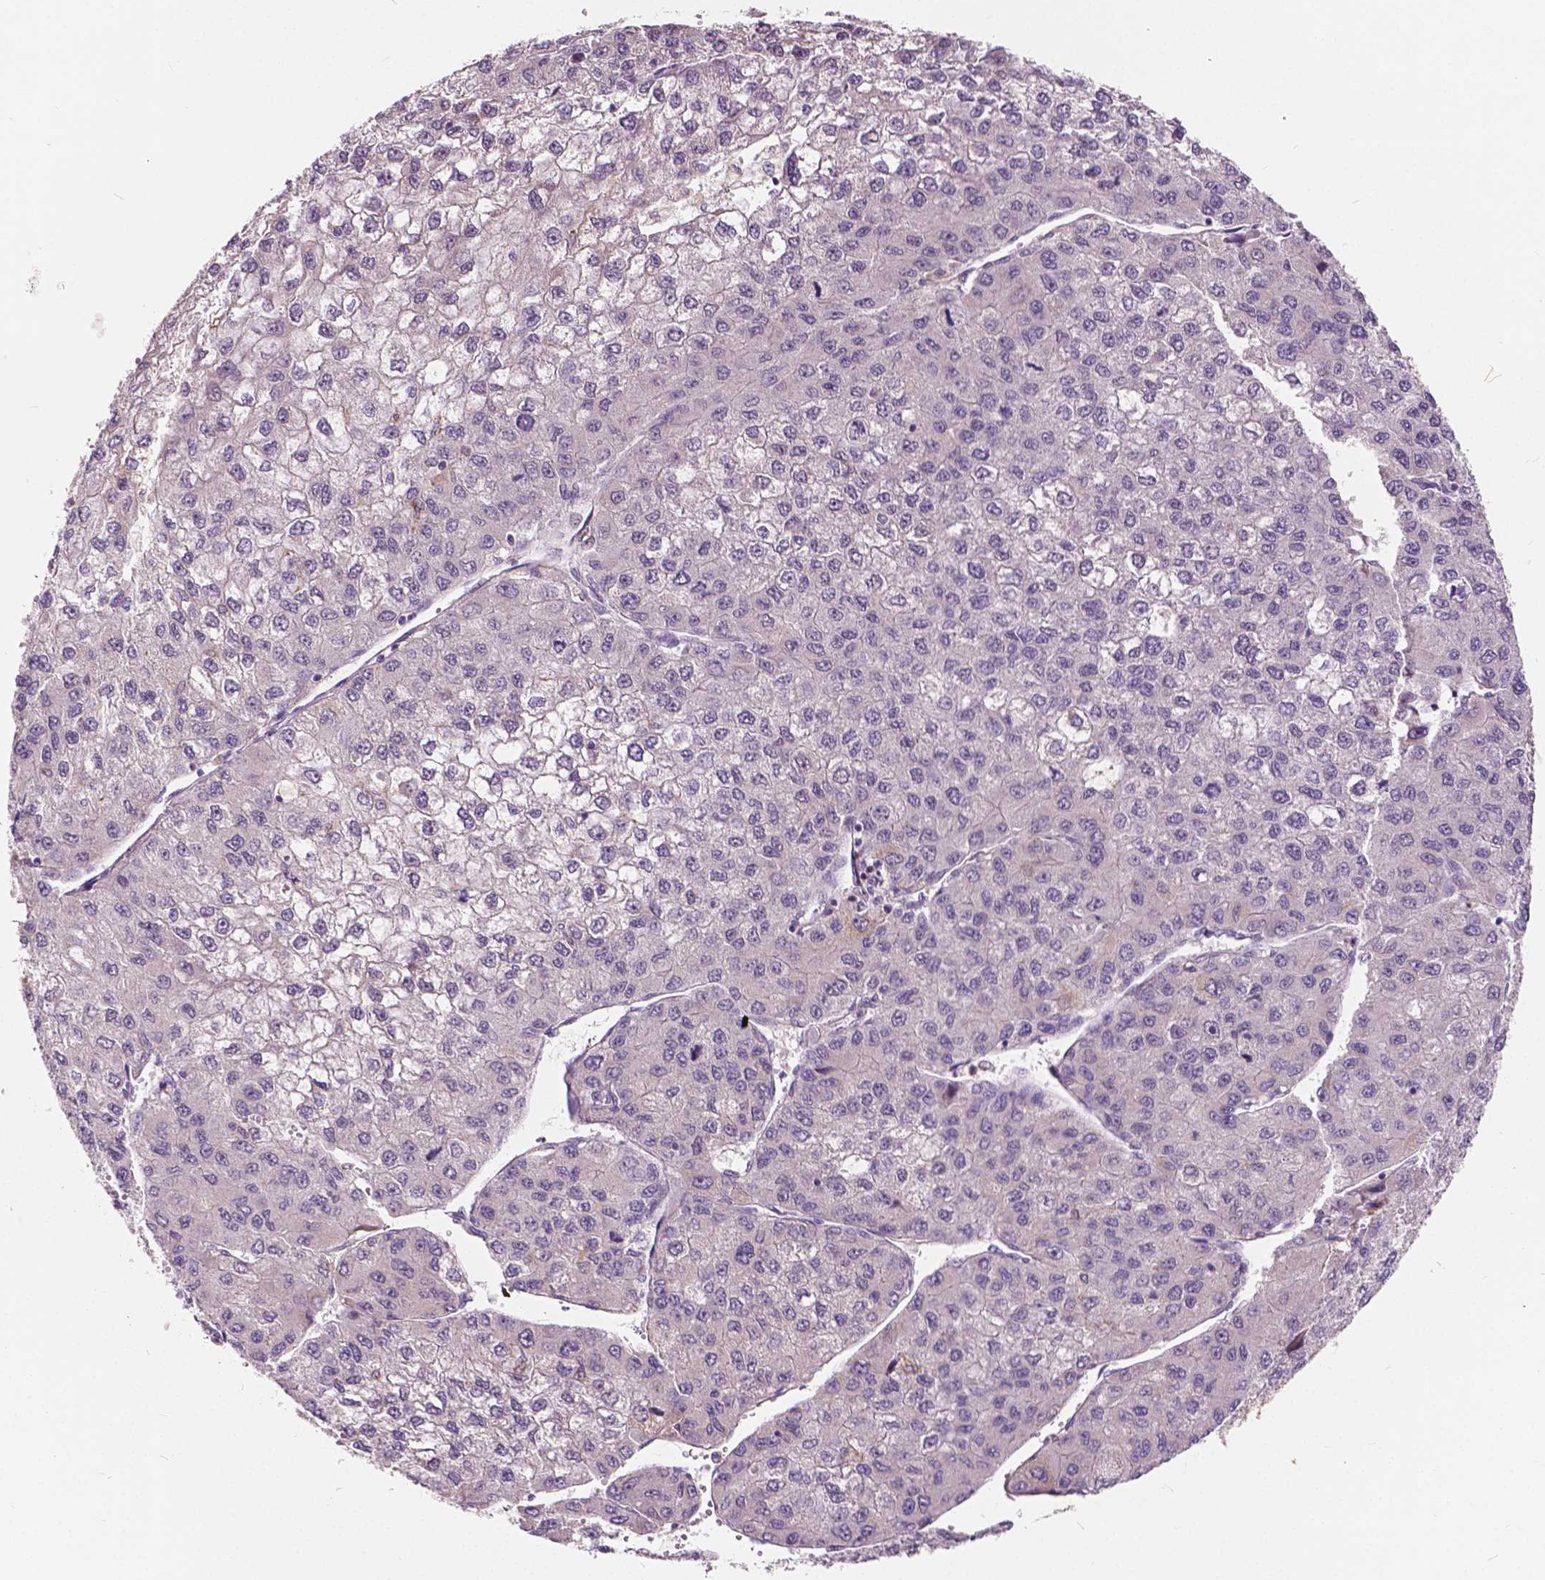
{"staining": {"intensity": "negative", "quantity": "none", "location": "none"}, "tissue": "liver cancer", "cell_type": "Tumor cells", "image_type": "cancer", "snomed": [{"axis": "morphology", "description": "Carcinoma, Hepatocellular, NOS"}, {"axis": "topography", "description": "Liver"}], "caption": "This is a photomicrograph of IHC staining of liver cancer, which shows no expression in tumor cells.", "gene": "DLX6", "patient": {"sex": "female", "age": 66}}